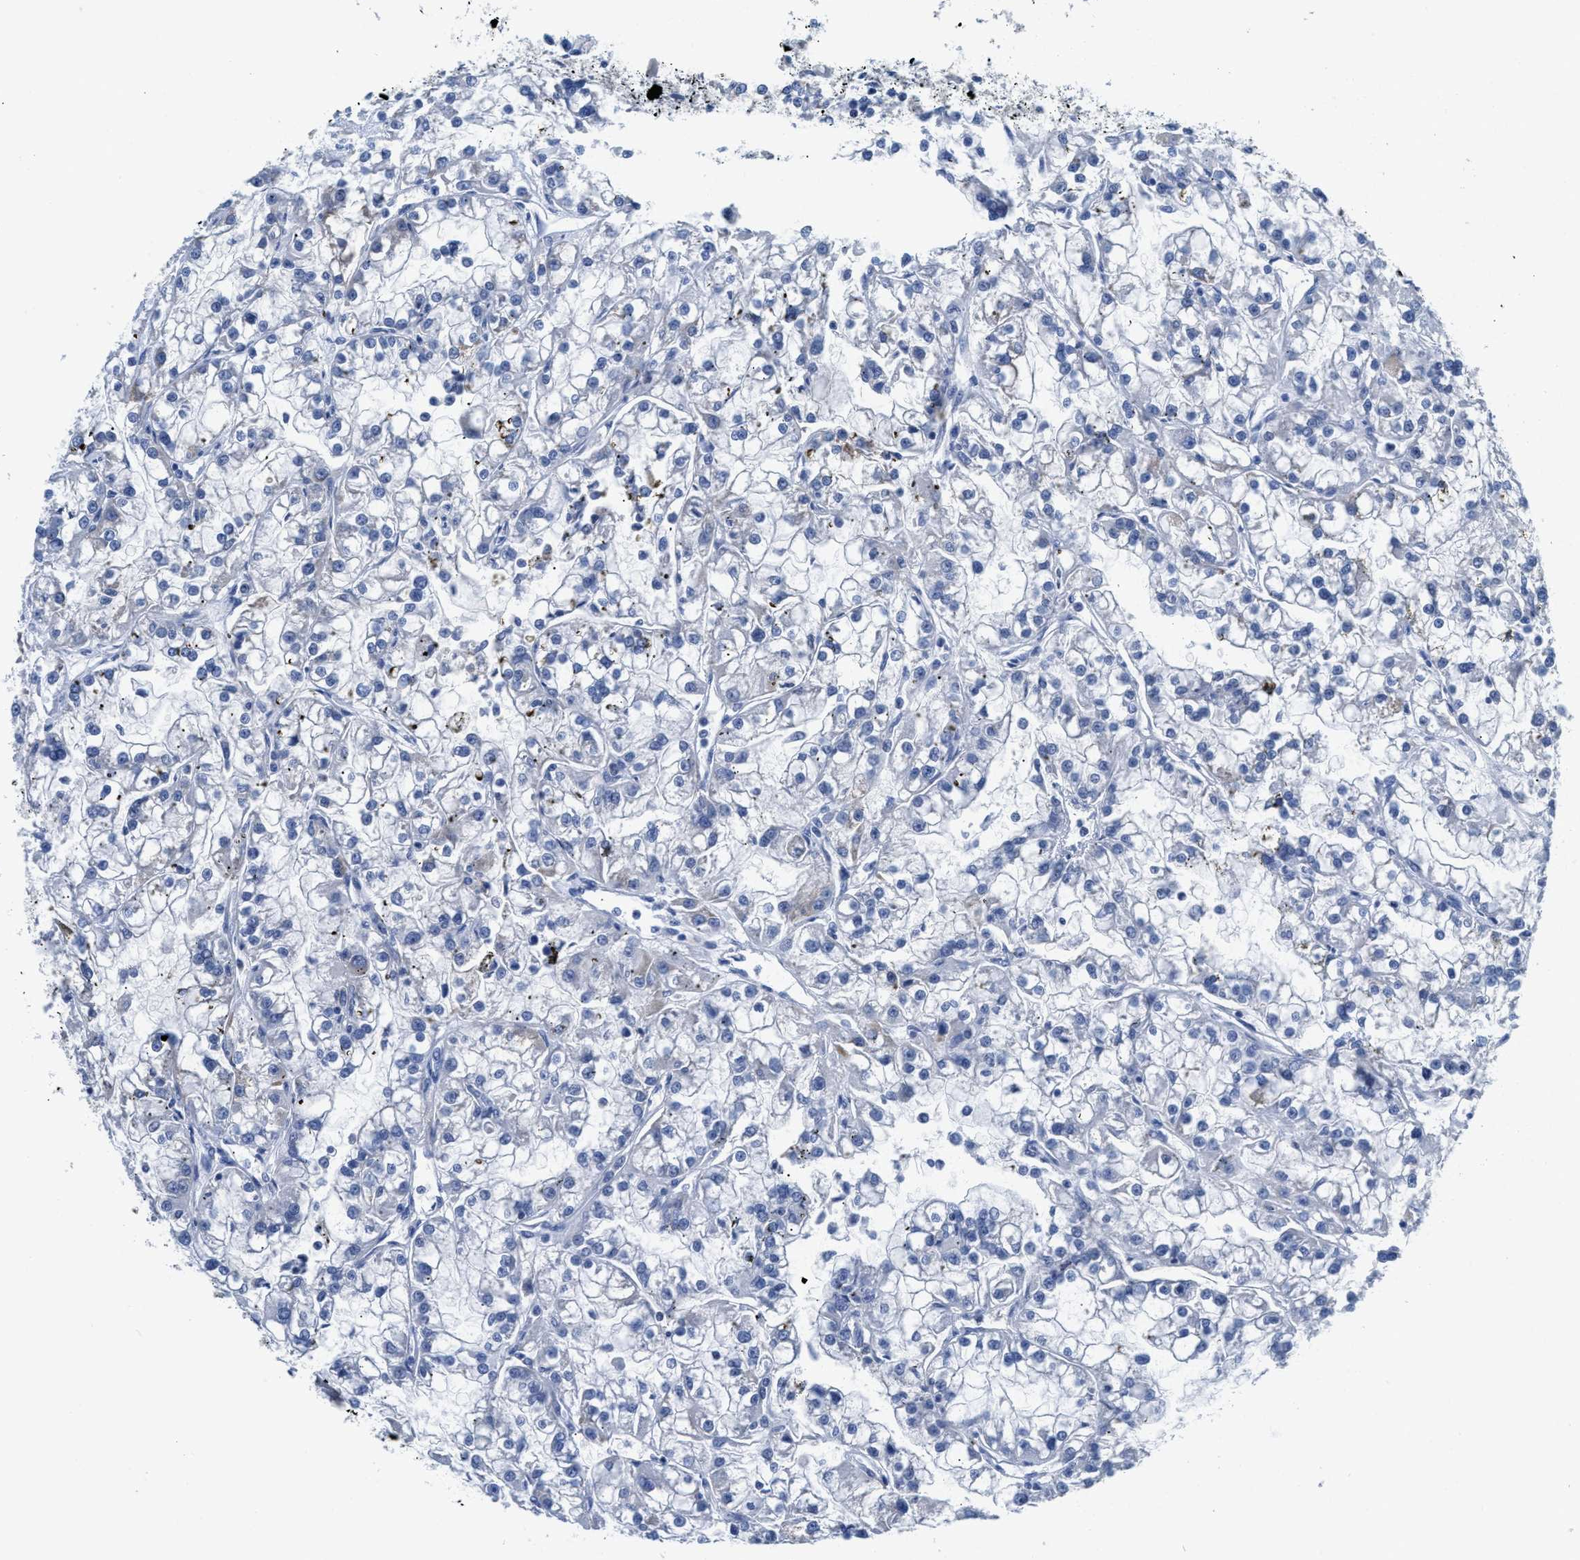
{"staining": {"intensity": "negative", "quantity": "none", "location": "none"}, "tissue": "renal cancer", "cell_type": "Tumor cells", "image_type": "cancer", "snomed": [{"axis": "morphology", "description": "Adenocarcinoma, NOS"}, {"axis": "topography", "description": "Kidney"}], "caption": "Human adenocarcinoma (renal) stained for a protein using immunohistochemistry (IHC) displays no staining in tumor cells.", "gene": "ETFA", "patient": {"sex": "female", "age": 52}}